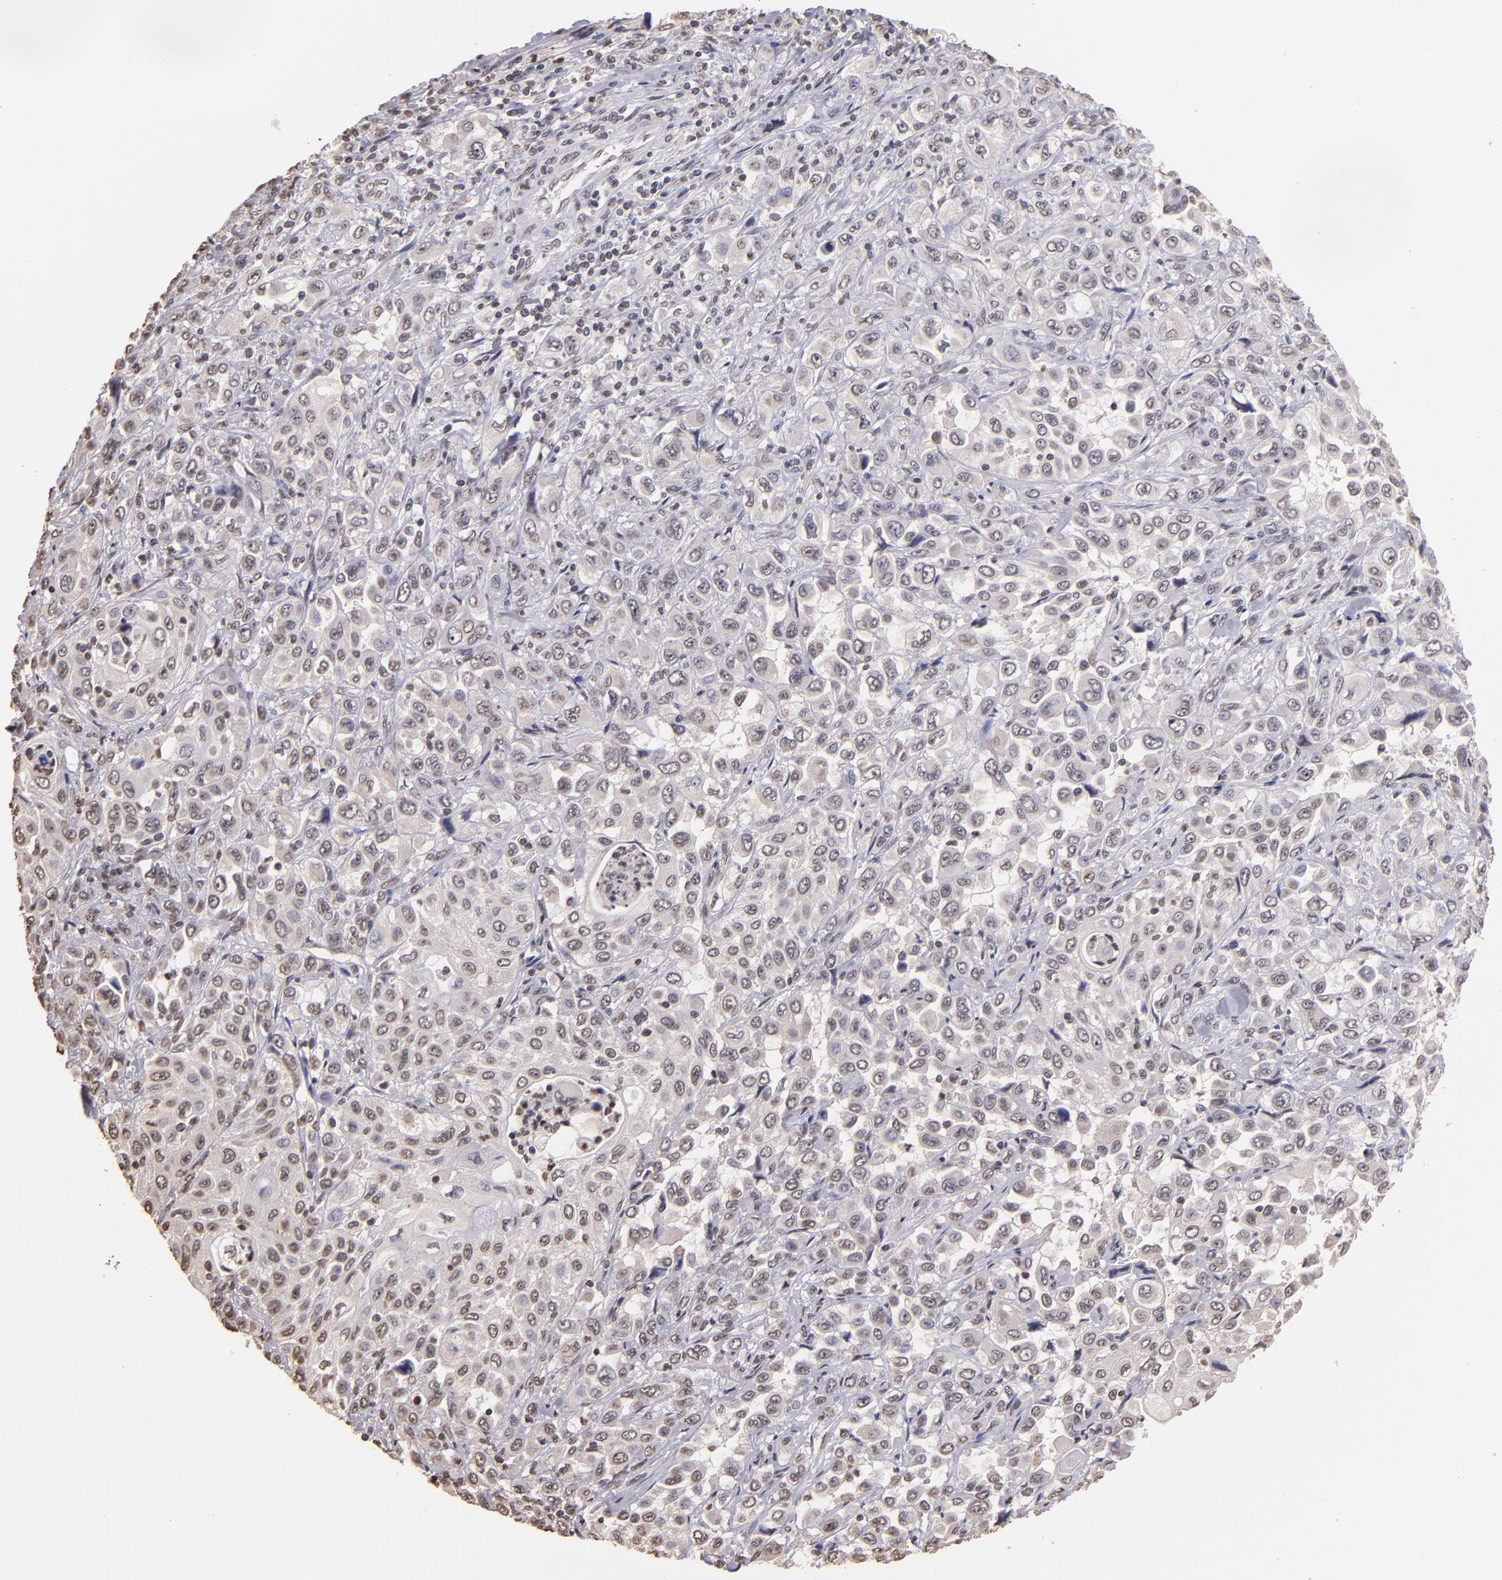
{"staining": {"intensity": "weak", "quantity": "<25%", "location": "nuclear"}, "tissue": "pancreatic cancer", "cell_type": "Tumor cells", "image_type": "cancer", "snomed": [{"axis": "morphology", "description": "Adenocarcinoma, NOS"}, {"axis": "topography", "description": "Pancreas"}], "caption": "DAB immunohistochemical staining of adenocarcinoma (pancreatic) exhibits no significant expression in tumor cells.", "gene": "LBX1", "patient": {"sex": "male", "age": 70}}